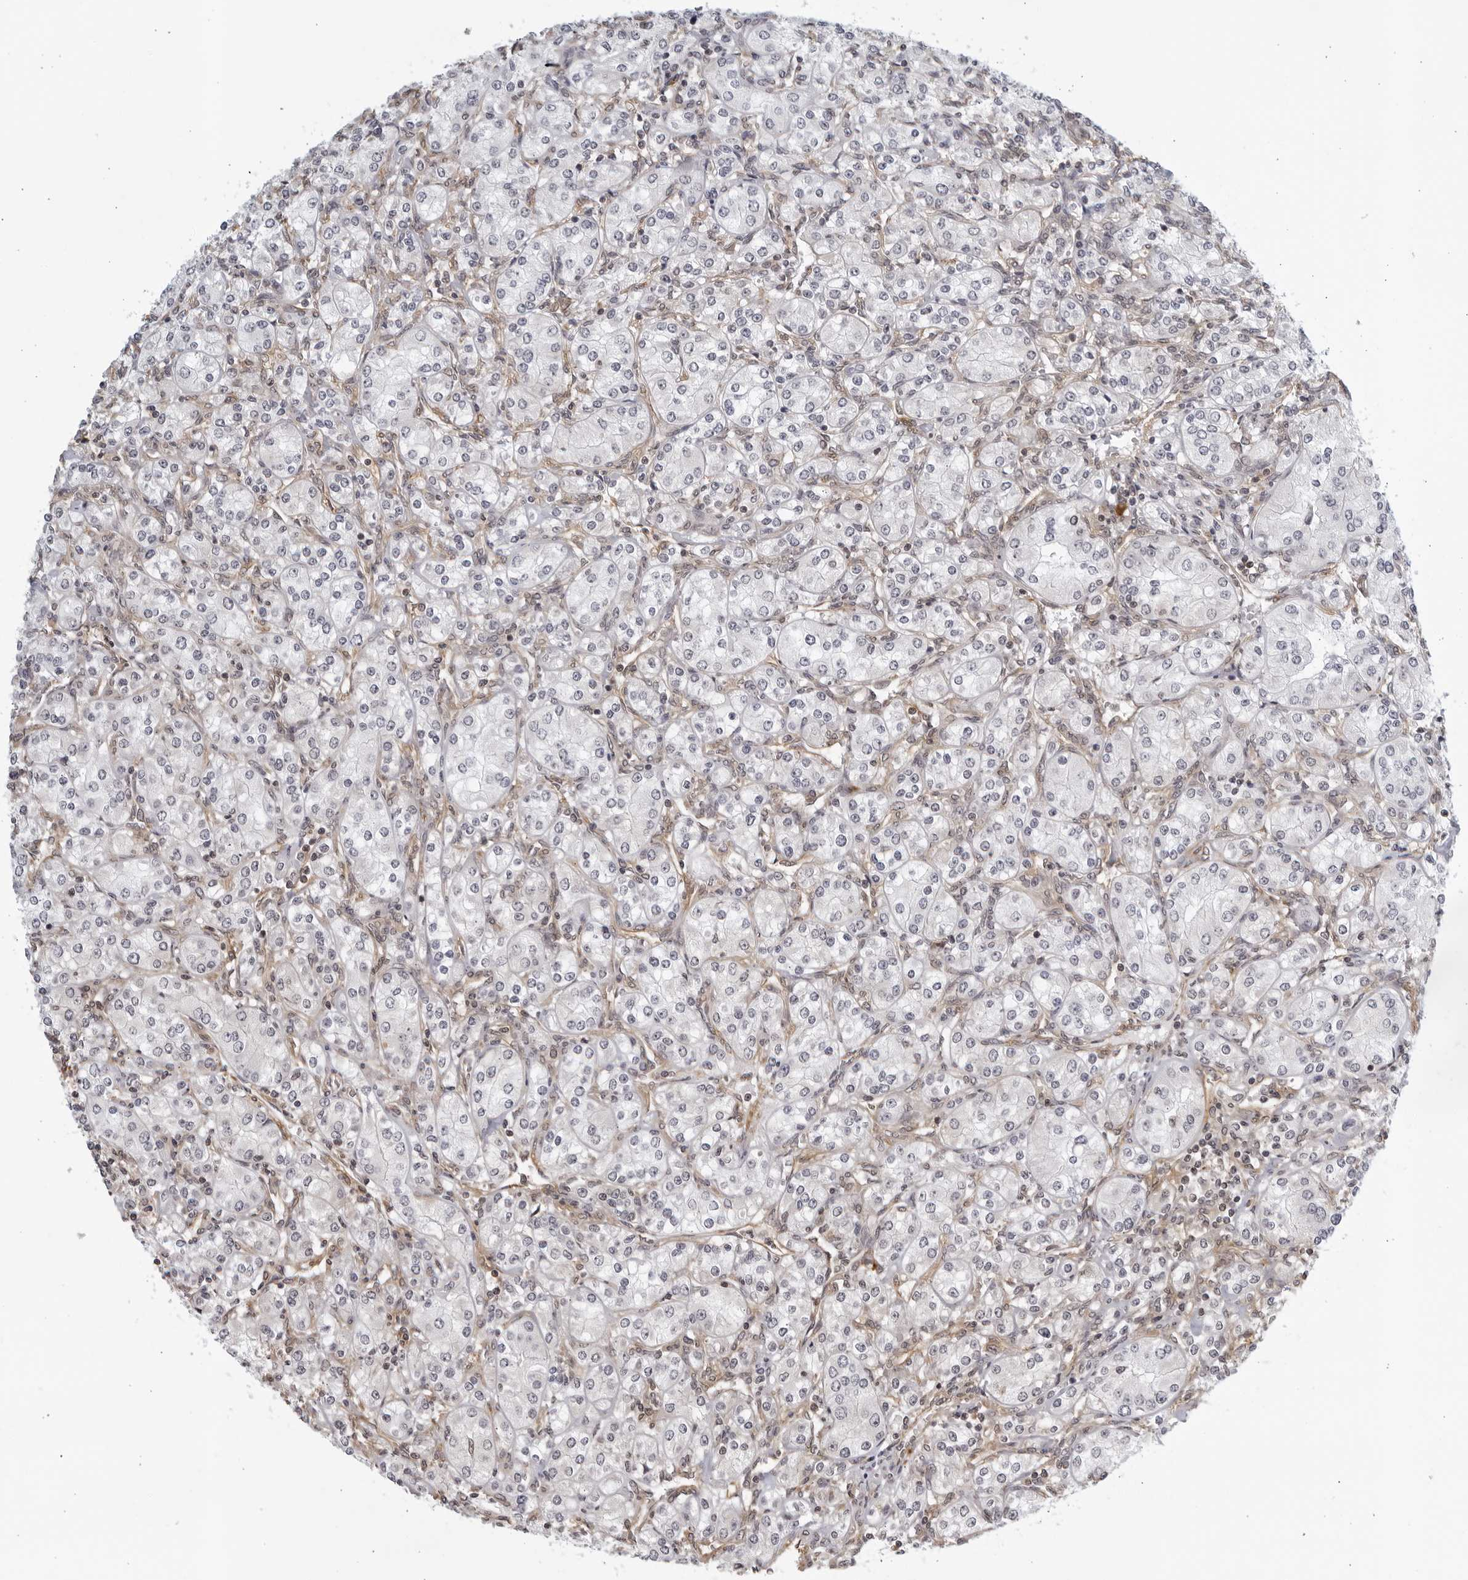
{"staining": {"intensity": "negative", "quantity": "none", "location": "none"}, "tissue": "renal cancer", "cell_type": "Tumor cells", "image_type": "cancer", "snomed": [{"axis": "morphology", "description": "Adenocarcinoma, NOS"}, {"axis": "topography", "description": "Kidney"}], "caption": "Tumor cells are negative for brown protein staining in renal adenocarcinoma.", "gene": "SERTAD4", "patient": {"sex": "male", "age": 77}}